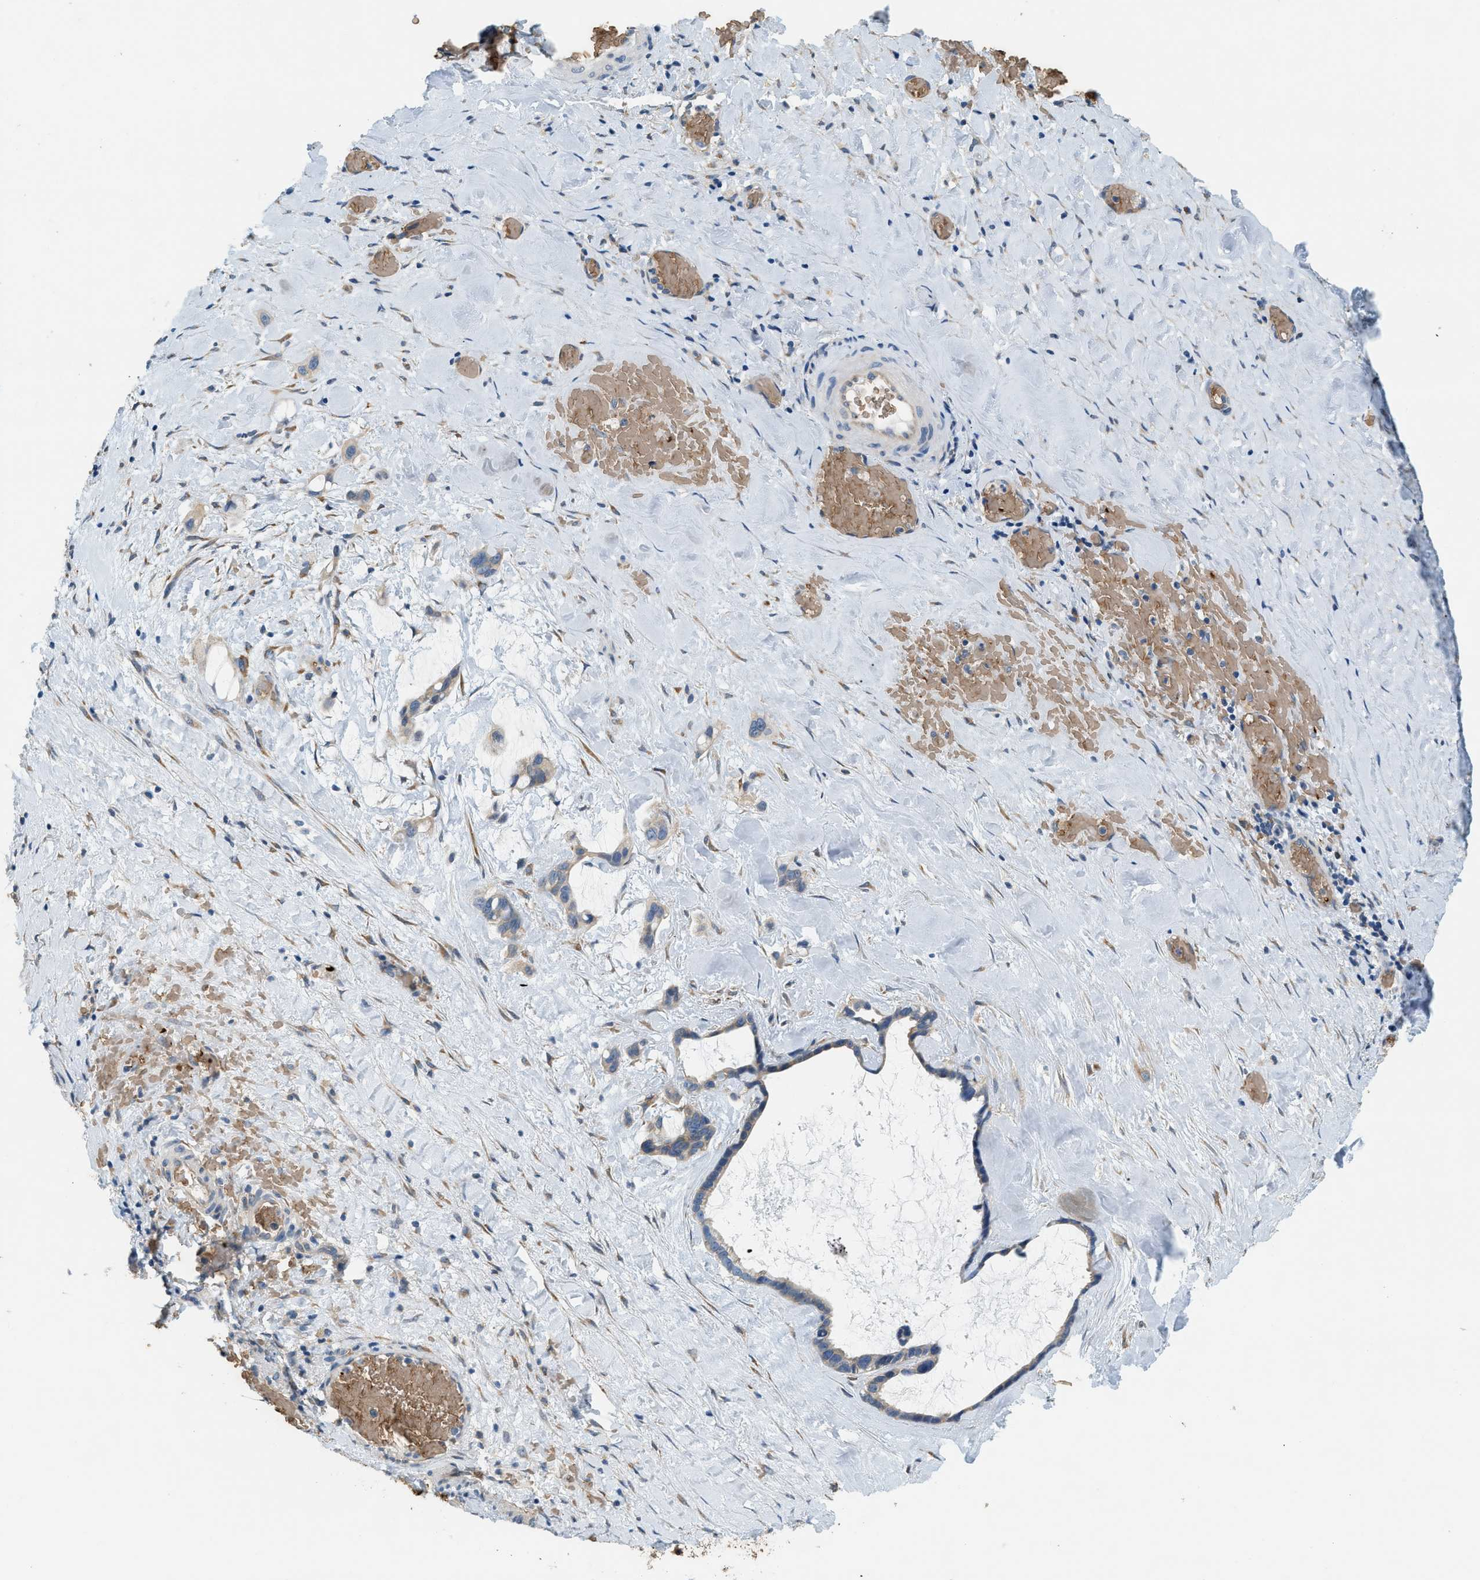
{"staining": {"intensity": "negative", "quantity": "none", "location": "none"}, "tissue": "liver cancer", "cell_type": "Tumor cells", "image_type": "cancer", "snomed": [{"axis": "morphology", "description": "Cholangiocarcinoma"}, {"axis": "topography", "description": "Liver"}], "caption": "Tumor cells show no significant protein expression in liver cholangiocarcinoma.", "gene": "CYTH2", "patient": {"sex": "female", "age": 65}}